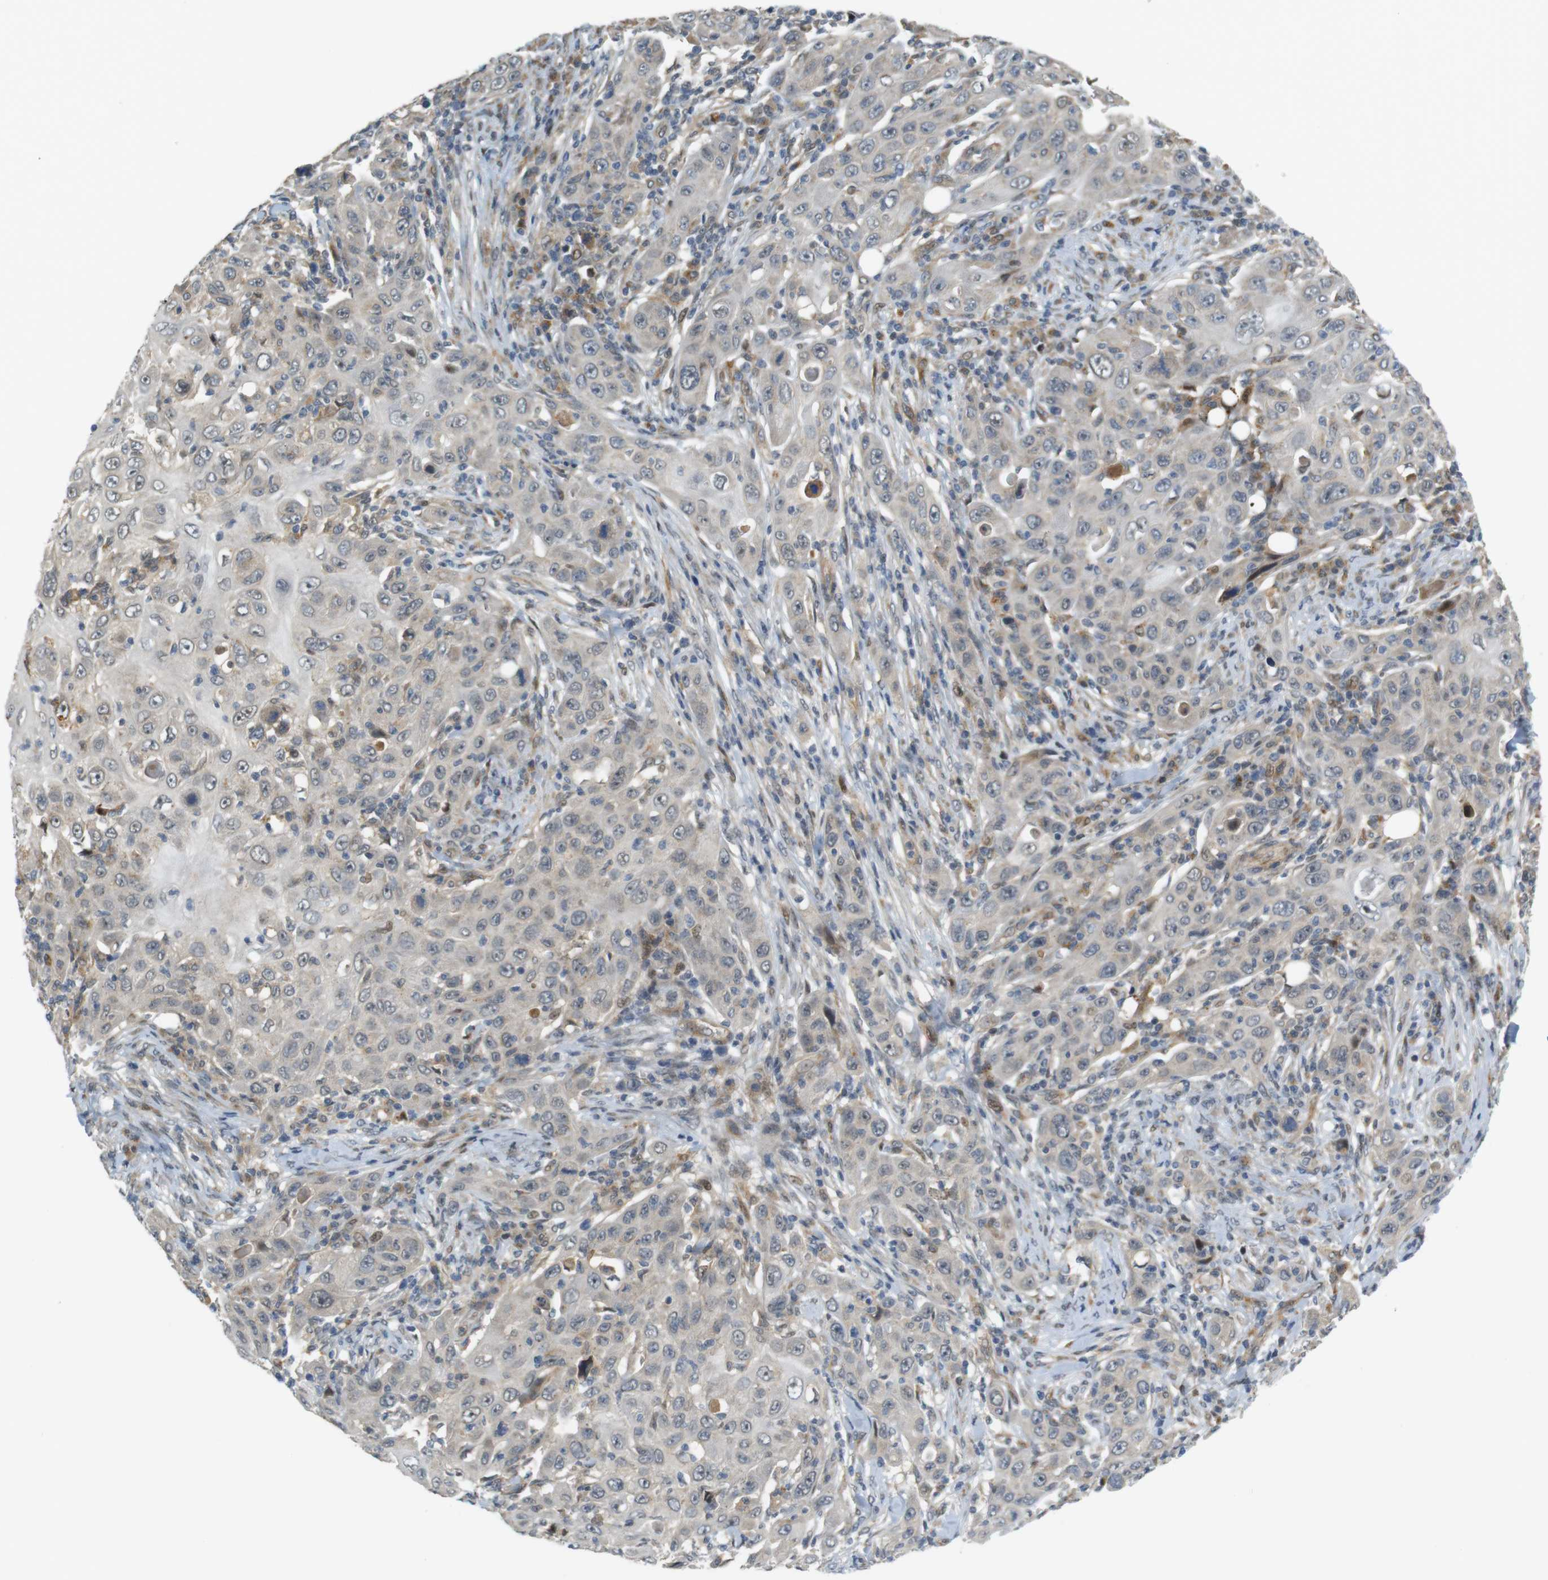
{"staining": {"intensity": "weak", "quantity": "<25%", "location": "cytoplasmic/membranous"}, "tissue": "skin cancer", "cell_type": "Tumor cells", "image_type": "cancer", "snomed": [{"axis": "morphology", "description": "Squamous cell carcinoma, NOS"}, {"axis": "topography", "description": "Skin"}], "caption": "Immunohistochemistry (IHC) of squamous cell carcinoma (skin) demonstrates no staining in tumor cells. (Brightfield microscopy of DAB (3,3'-diaminobenzidine) immunohistochemistry at high magnification).", "gene": "TSPAN9", "patient": {"sex": "female", "age": 88}}